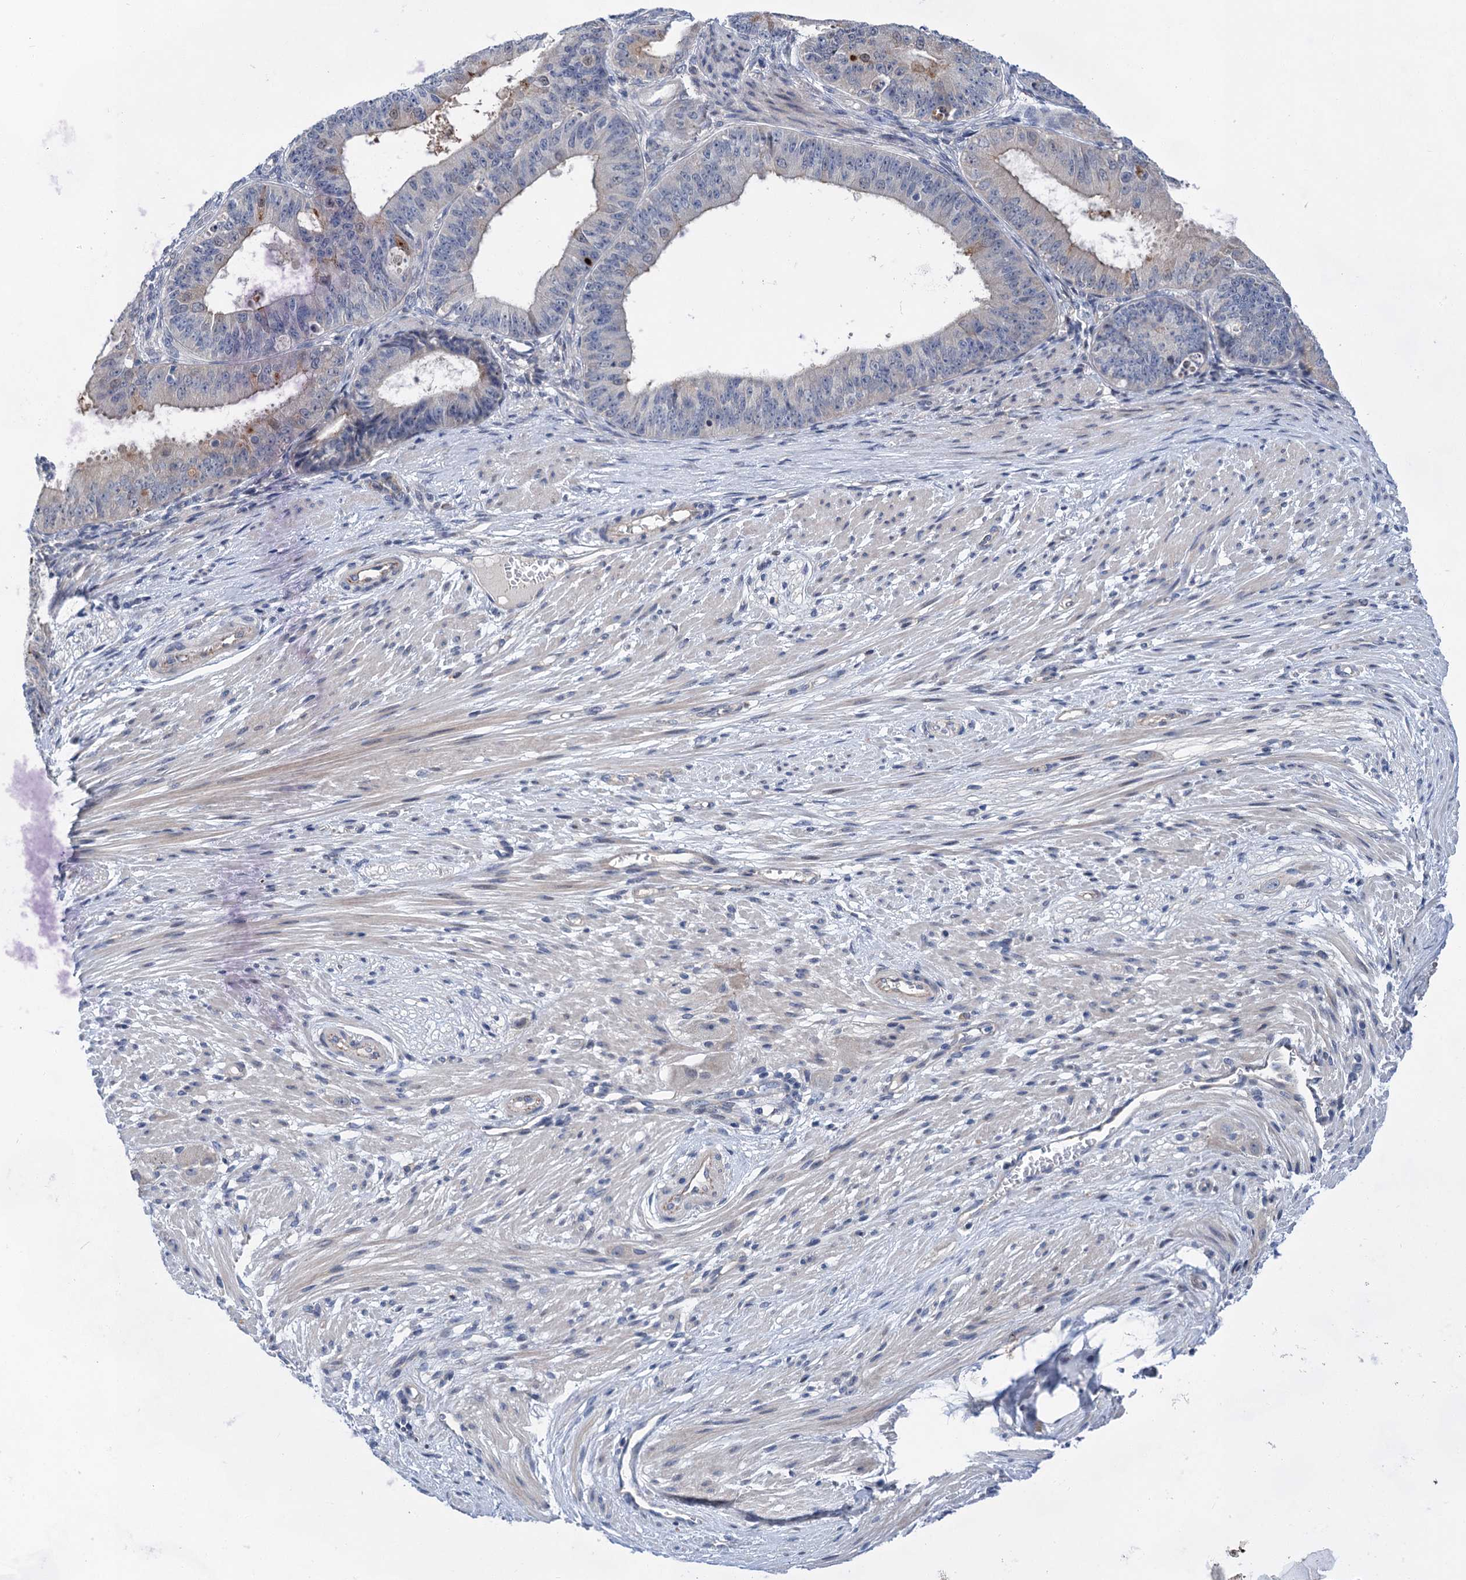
{"staining": {"intensity": "negative", "quantity": "none", "location": "none"}, "tissue": "ovarian cancer", "cell_type": "Tumor cells", "image_type": "cancer", "snomed": [{"axis": "morphology", "description": "Carcinoma, endometroid"}, {"axis": "topography", "description": "Appendix"}, {"axis": "topography", "description": "Ovary"}], "caption": "This is an immunohistochemistry micrograph of ovarian endometroid carcinoma. There is no positivity in tumor cells.", "gene": "MORN3", "patient": {"sex": "female", "age": 42}}